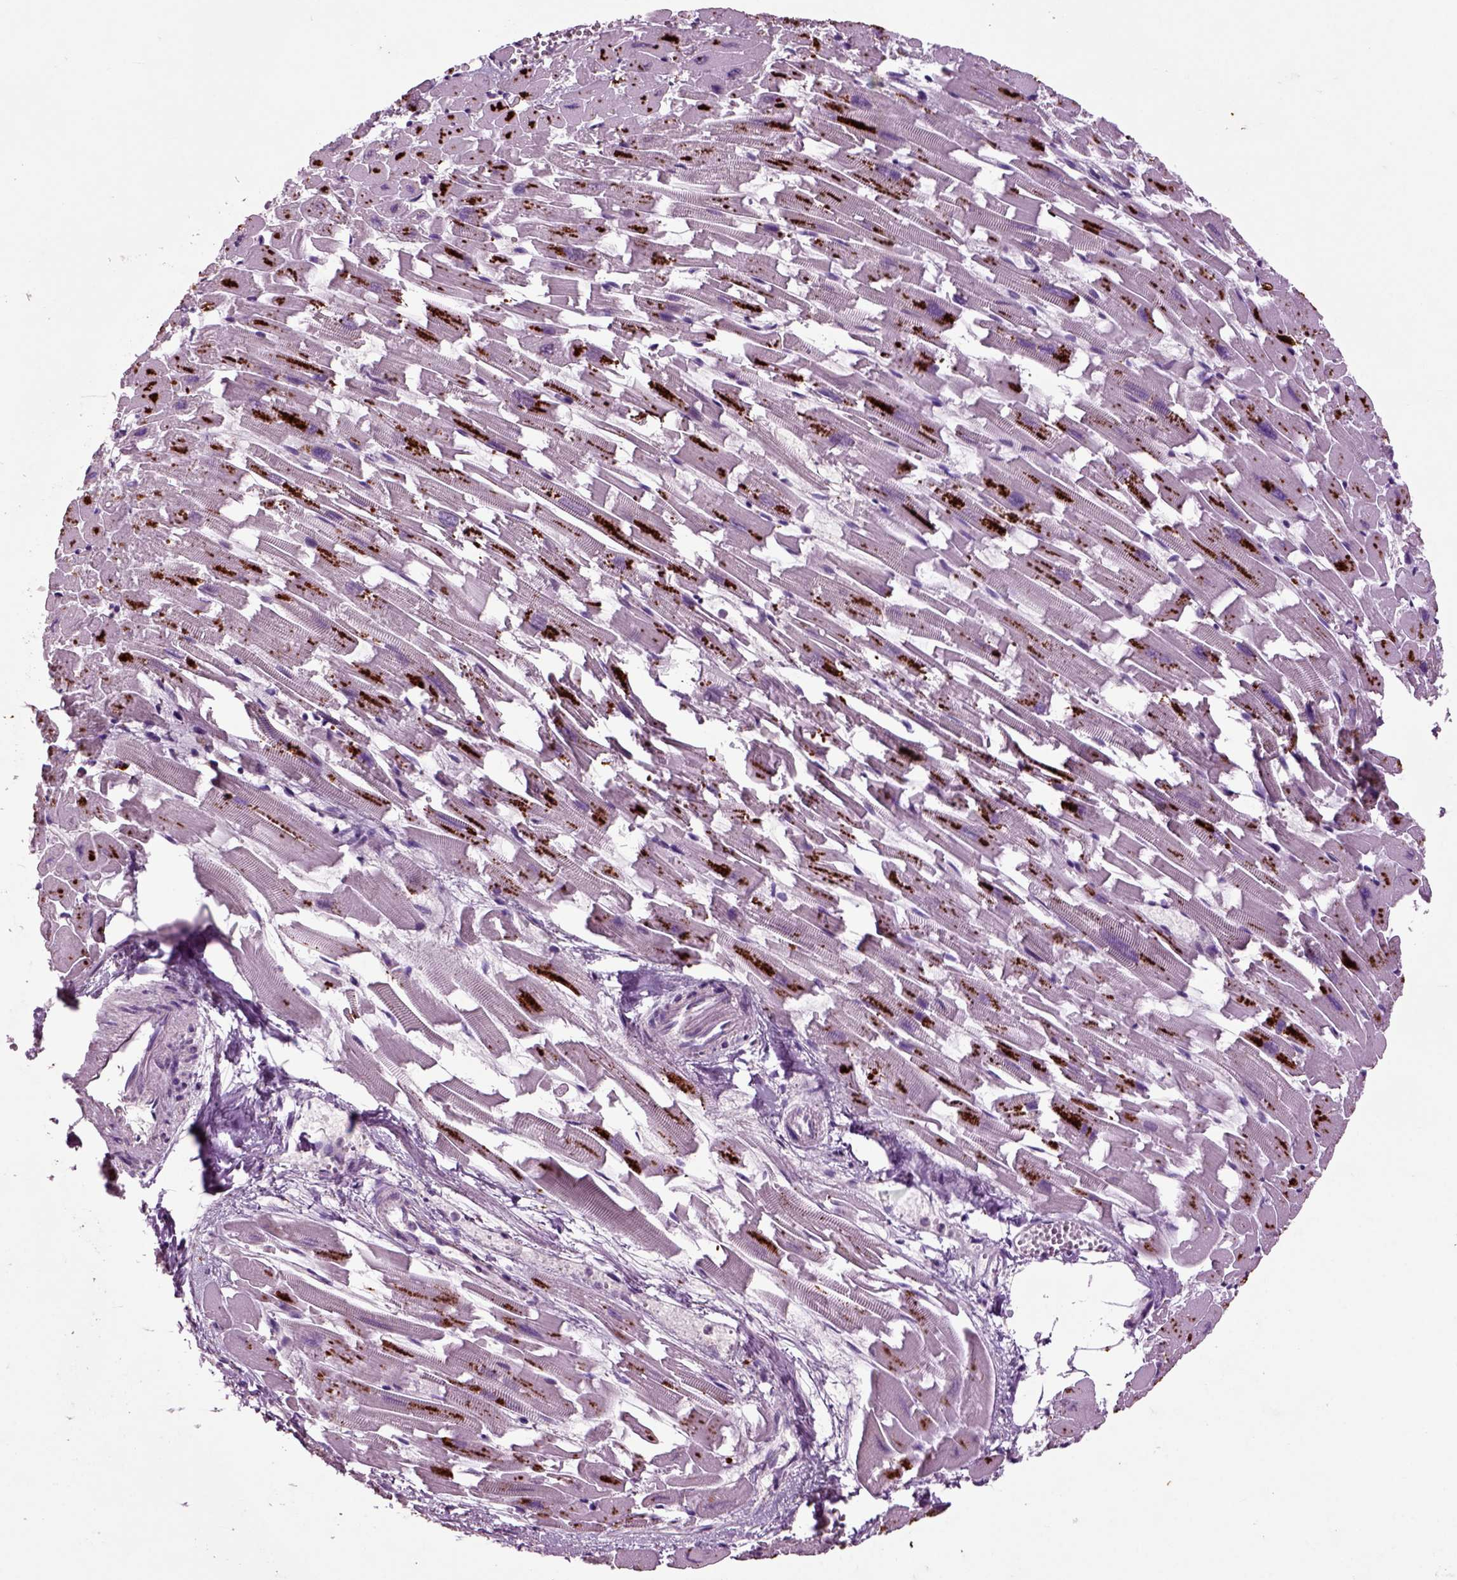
{"staining": {"intensity": "negative", "quantity": "none", "location": "none"}, "tissue": "heart muscle", "cell_type": "Cardiomyocytes", "image_type": "normal", "snomed": [{"axis": "morphology", "description": "Normal tissue, NOS"}, {"axis": "topography", "description": "Heart"}], "caption": "The micrograph reveals no staining of cardiomyocytes in unremarkable heart muscle.", "gene": "CRHR1", "patient": {"sex": "female", "age": 64}}